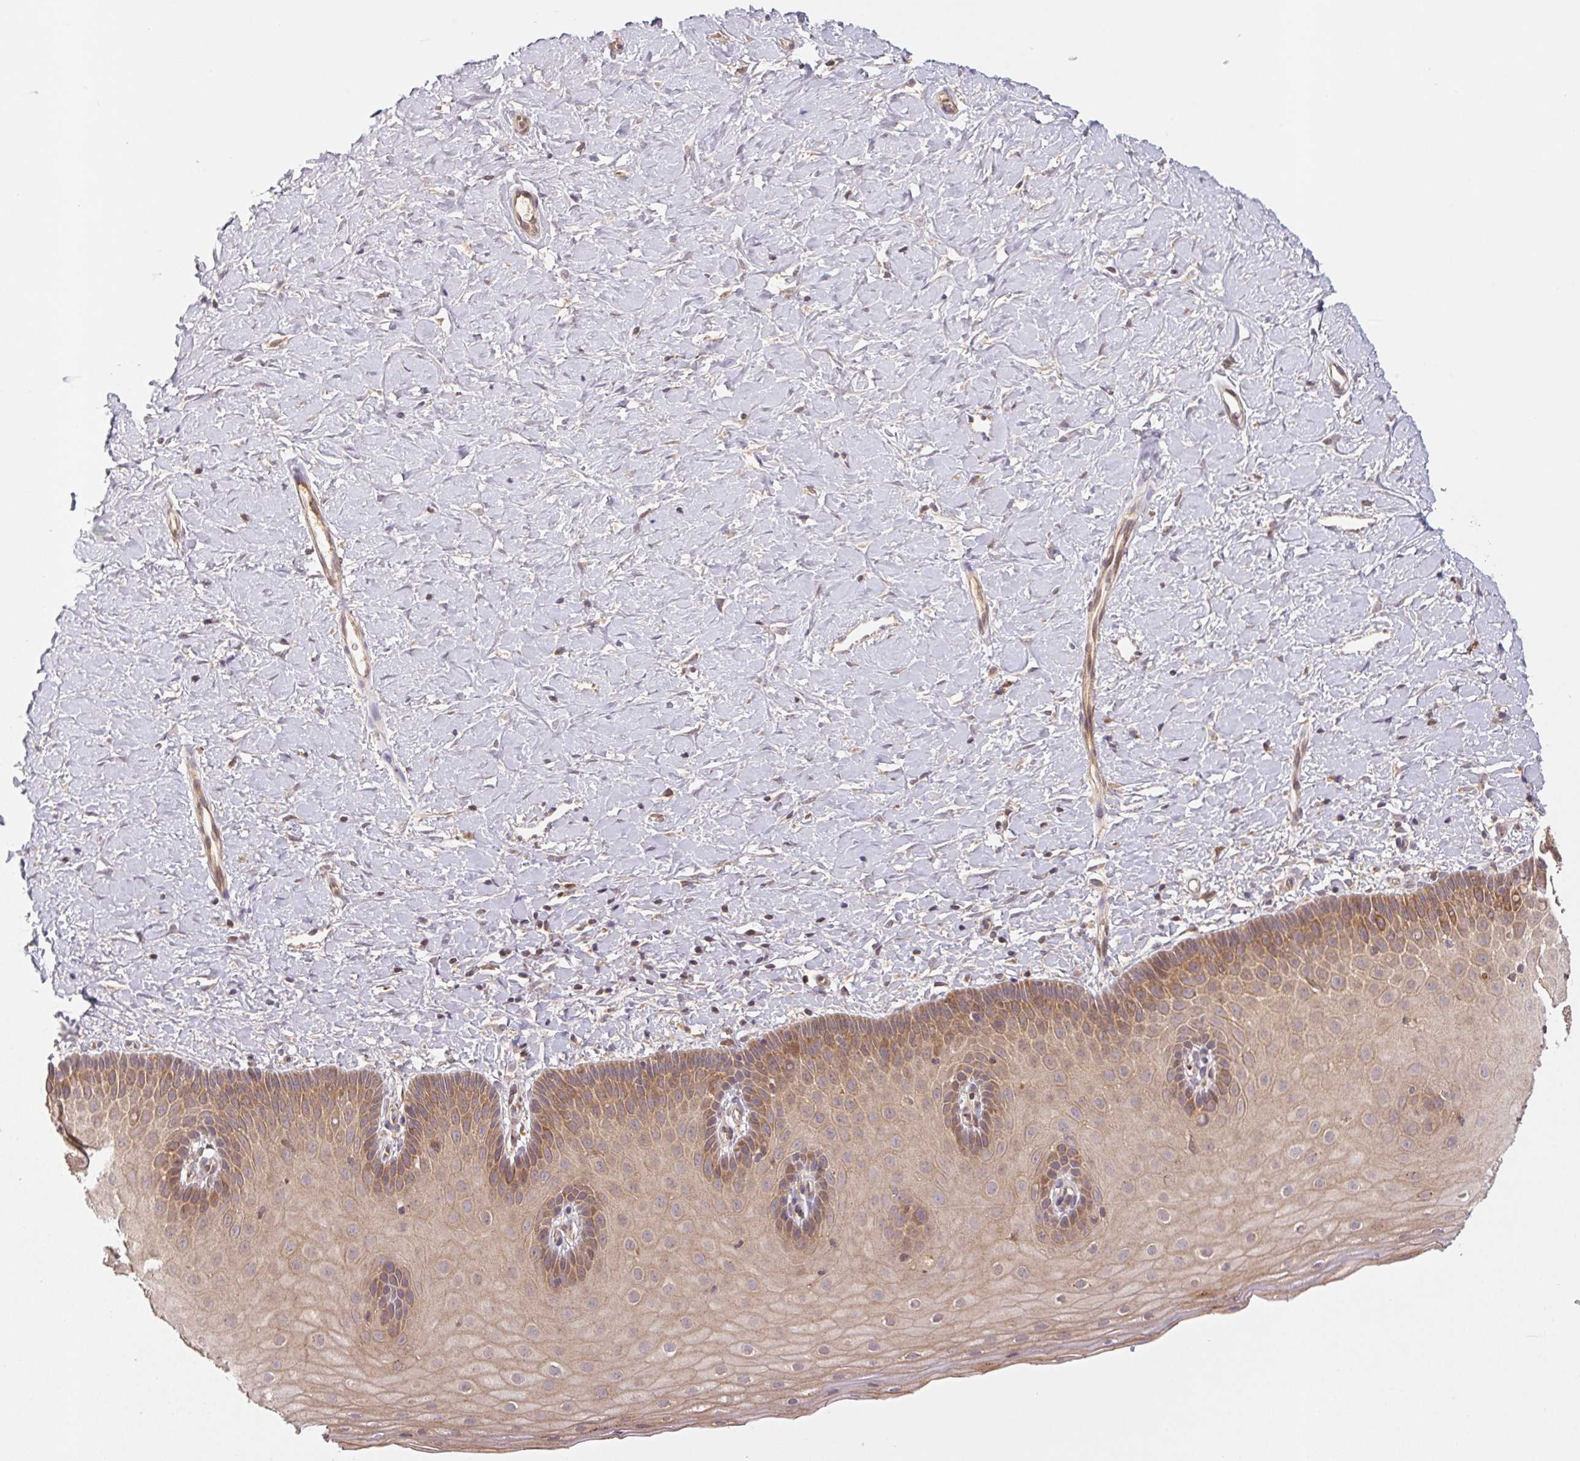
{"staining": {"intensity": "moderate", "quantity": ">75%", "location": "cytoplasmic/membranous"}, "tissue": "cervix", "cell_type": "Glandular cells", "image_type": "normal", "snomed": [{"axis": "morphology", "description": "Normal tissue, NOS"}, {"axis": "topography", "description": "Cervix"}], "caption": "Cervix was stained to show a protein in brown. There is medium levels of moderate cytoplasmic/membranous staining in approximately >75% of glandular cells. (Stains: DAB in brown, nuclei in blue, Microscopy: brightfield microscopy at high magnification).", "gene": "MTHFD1L", "patient": {"sex": "female", "age": 37}}